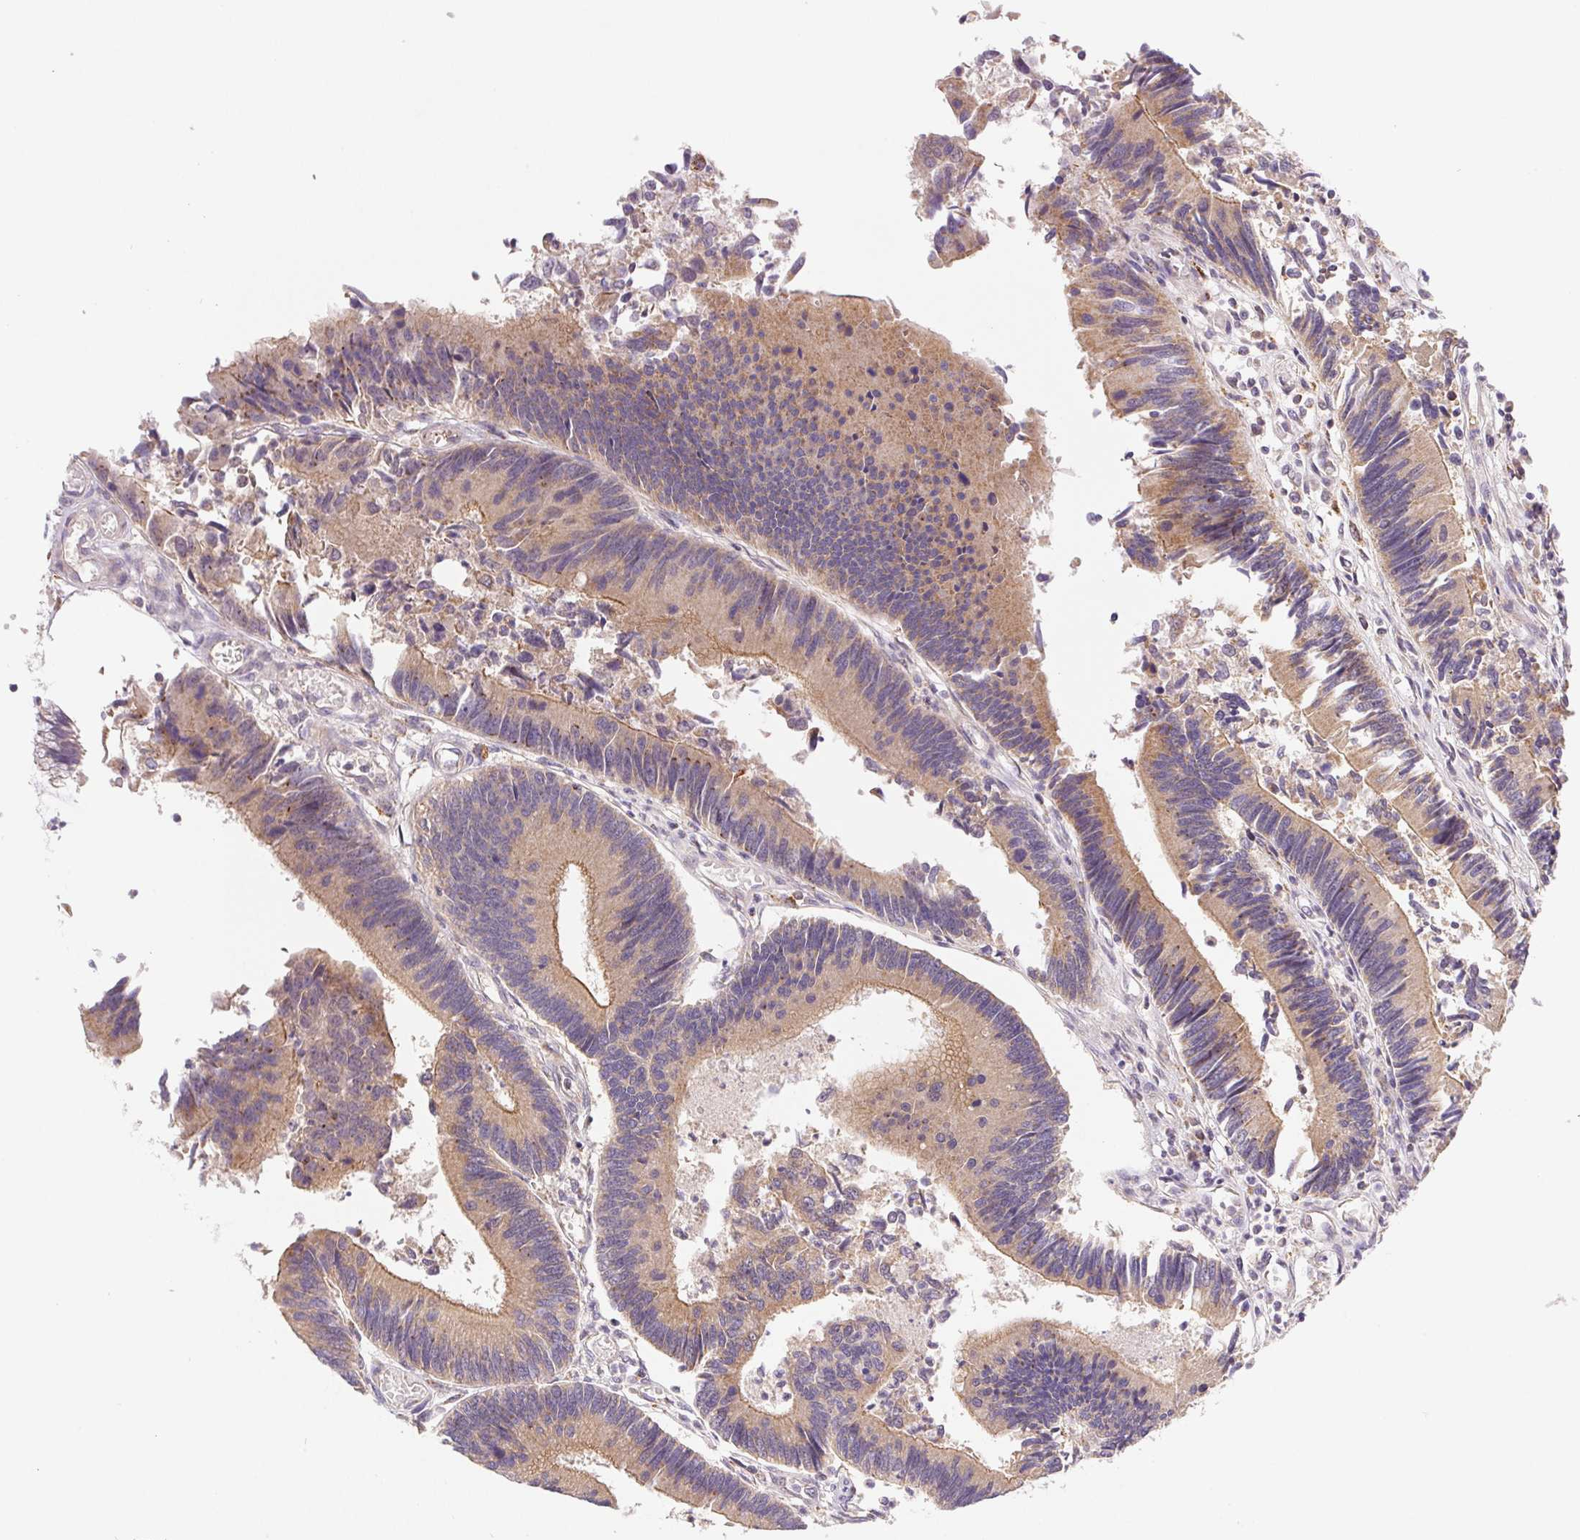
{"staining": {"intensity": "moderate", "quantity": "25%-75%", "location": "cytoplasmic/membranous"}, "tissue": "colorectal cancer", "cell_type": "Tumor cells", "image_type": "cancer", "snomed": [{"axis": "morphology", "description": "Adenocarcinoma, NOS"}, {"axis": "topography", "description": "Colon"}], "caption": "The micrograph displays staining of colorectal cancer, revealing moderate cytoplasmic/membranous protein staining (brown color) within tumor cells.", "gene": "EMC6", "patient": {"sex": "female", "age": 67}}